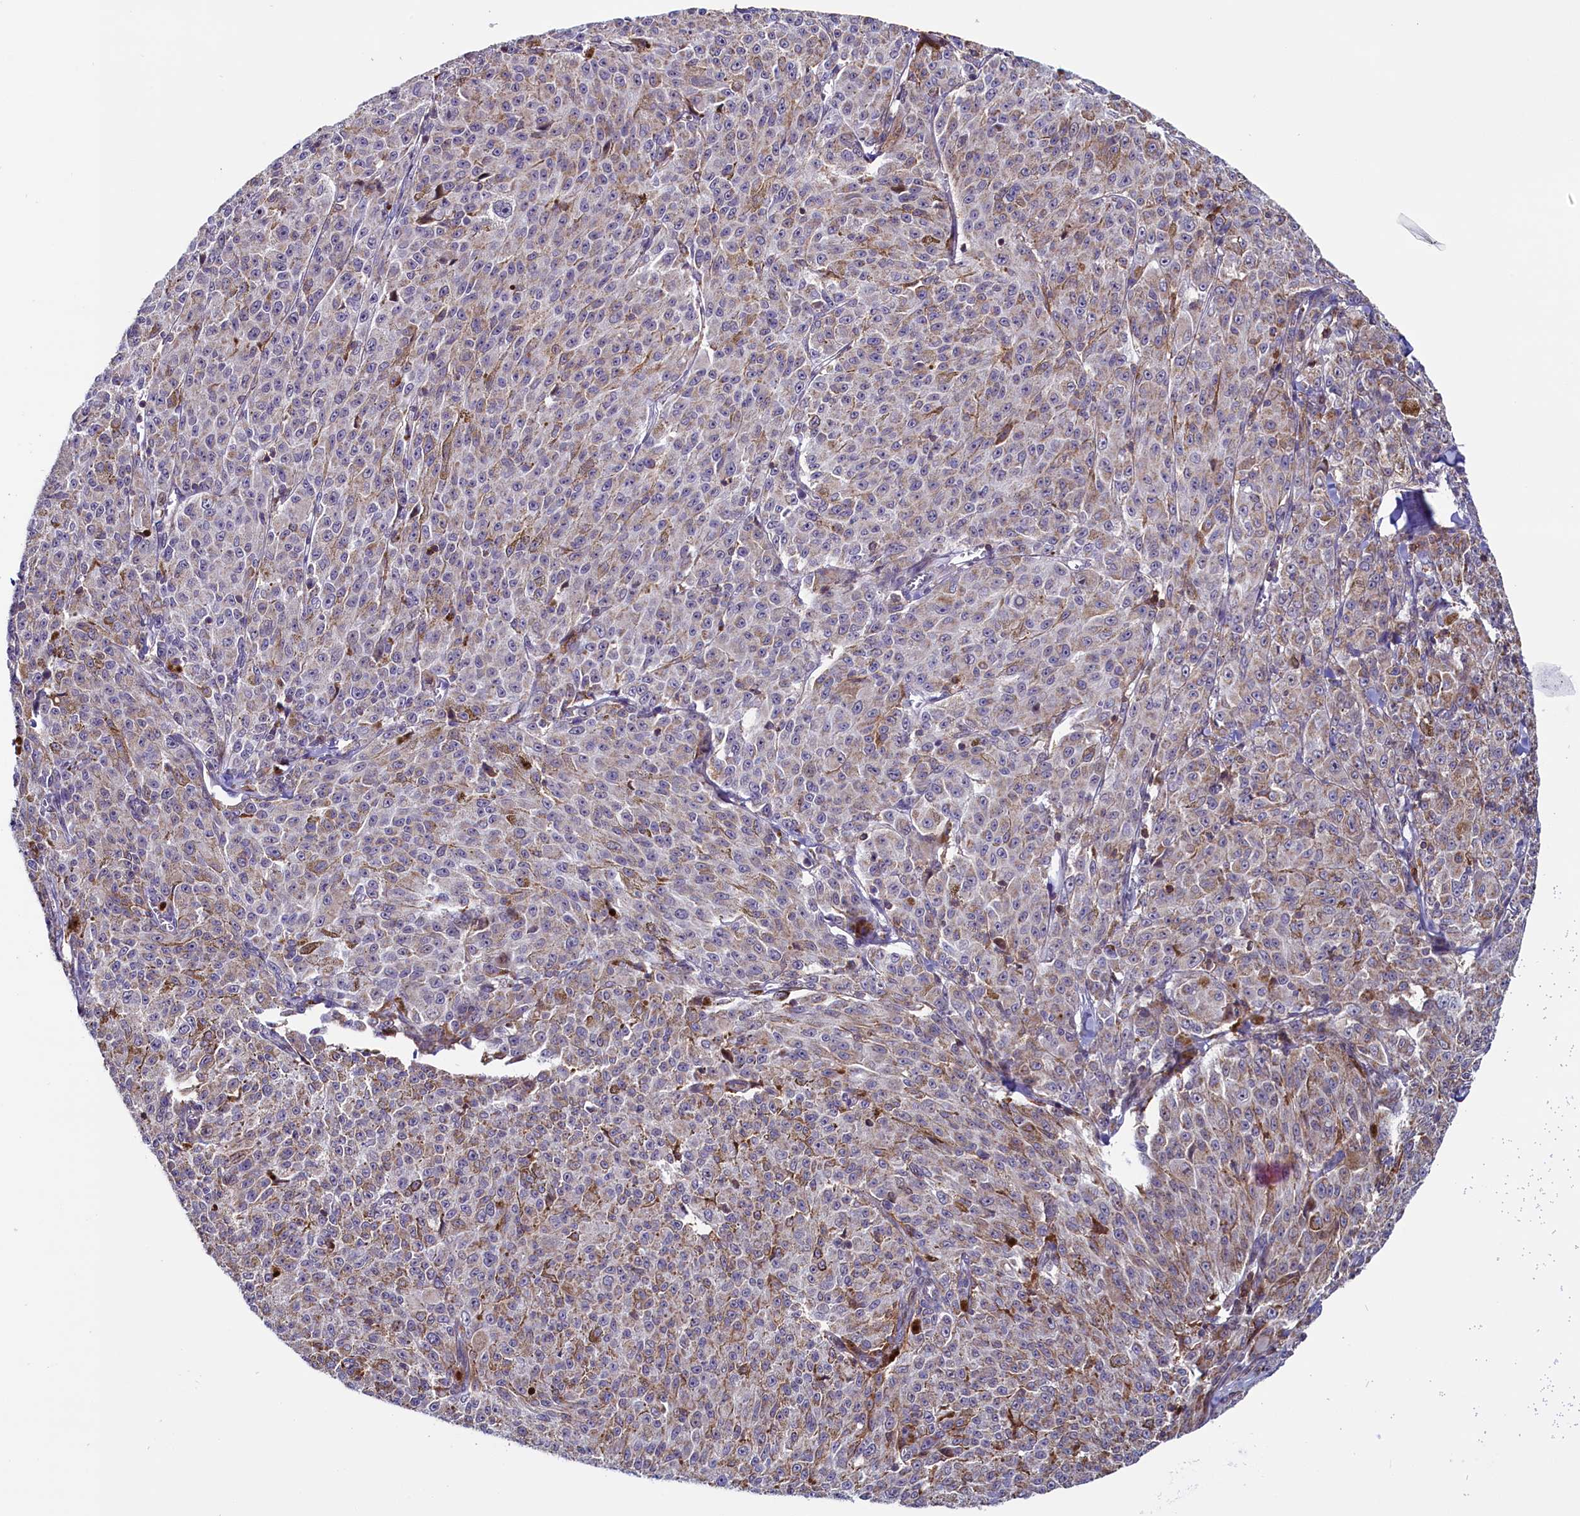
{"staining": {"intensity": "weak", "quantity": "<25%", "location": "cytoplasmic/membranous"}, "tissue": "melanoma", "cell_type": "Tumor cells", "image_type": "cancer", "snomed": [{"axis": "morphology", "description": "Malignant melanoma, NOS"}, {"axis": "topography", "description": "Skin"}], "caption": "Tumor cells show no significant staining in malignant melanoma.", "gene": "CIAPIN1", "patient": {"sex": "female", "age": 52}}